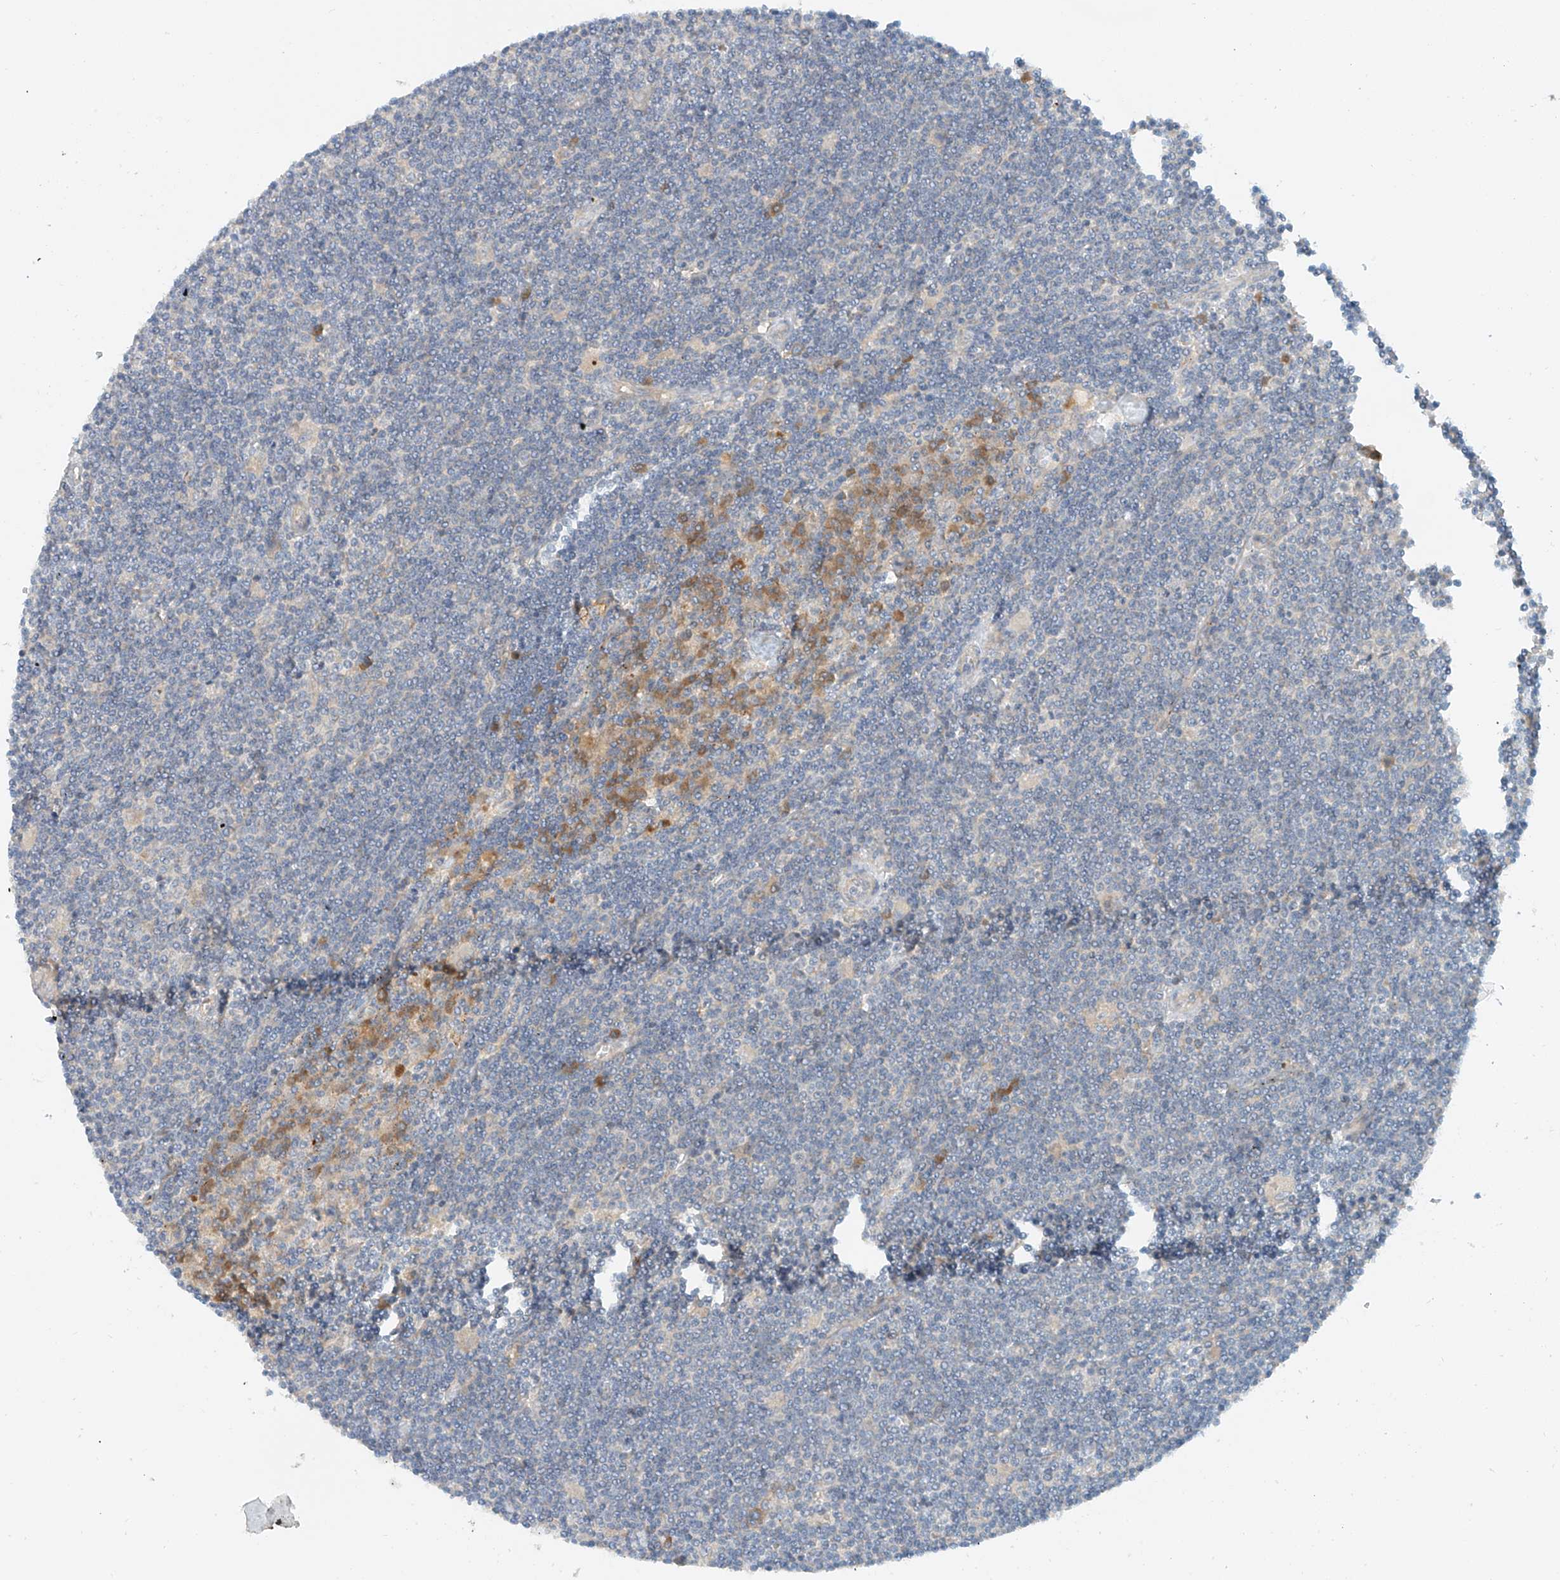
{"staining": {"intensity": "negative", "quantity": "none", "location": "none"}, "tissue": "lymphoma", "cell_type": "Tumor cells", "image_type": "cancer", "snomed": [{"axis": "morphology", "description": "Malignant lymphoma, non-Hodgkin's type, Low grade"}, {"axis": "topography", "description": "Spleen"}], "caption": "Tumor cells are negative for protein expression in human low-grade malignant lymphoma, non-Hodgkin's type. (Immunohistochemistry (ihc), brightfield microscopy, high magnification).", "gene": "LYRM9", "patient": {"sex": "male", "age": 76}}